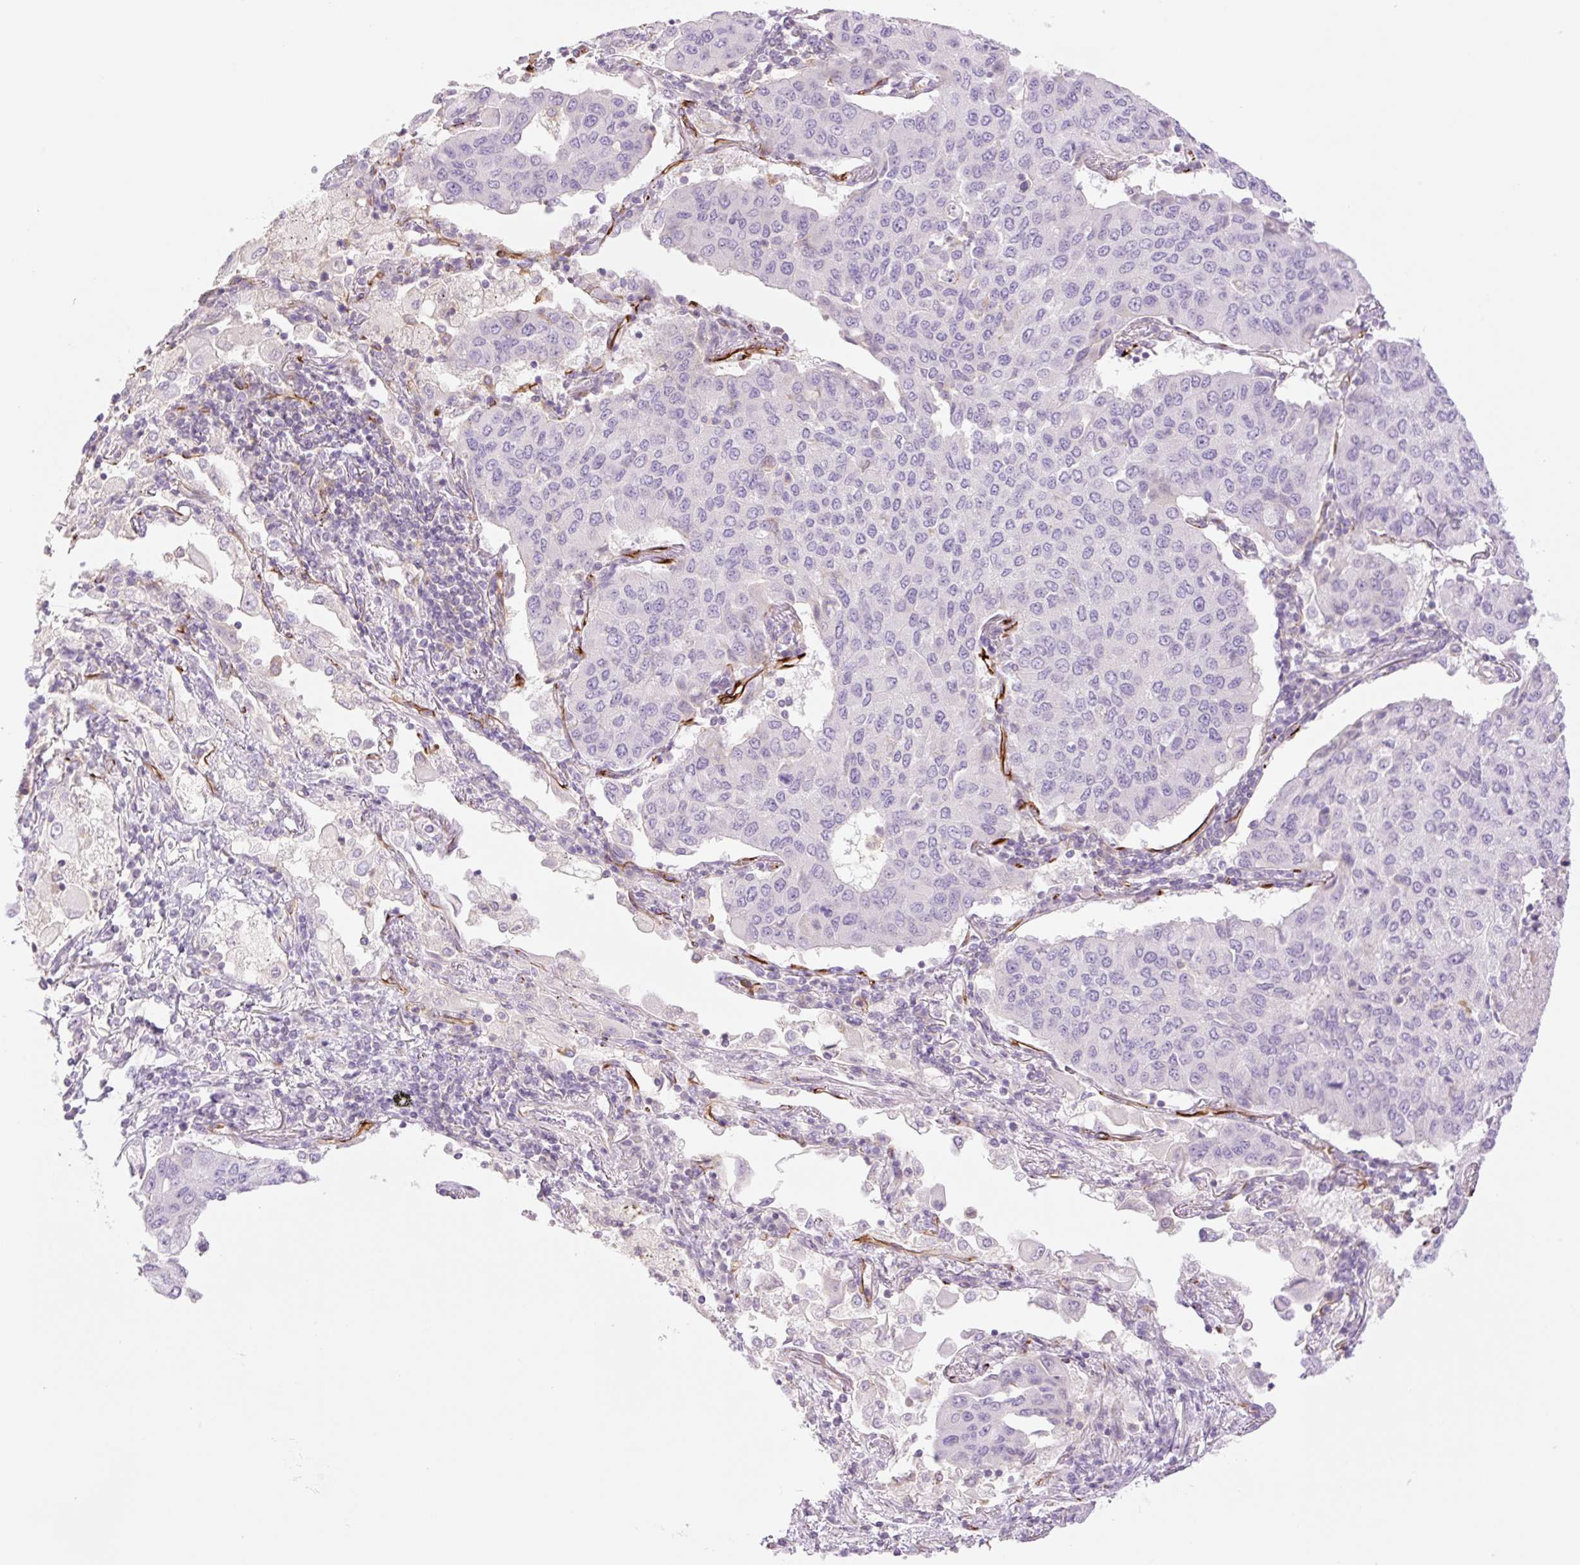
{"staining": {"intensity": "negative", "quantity": "none", "location": "none"}, "tissue": "lung cancer", "cell_type": "Tumor cells", "image_type": "cancer", "snomed": [{"axis": "morphology", "description": "Squamous cell carcinoma, NOS"}, {"axis": "topography", "description": "Lung"}], "caption": "This is a image of IHC staining of squamous cell carcinoma (lung), which shows no positivity in tumor cells.", "gene": "ZFYVE21", "patient": {"sex": "male", "age": 74}}